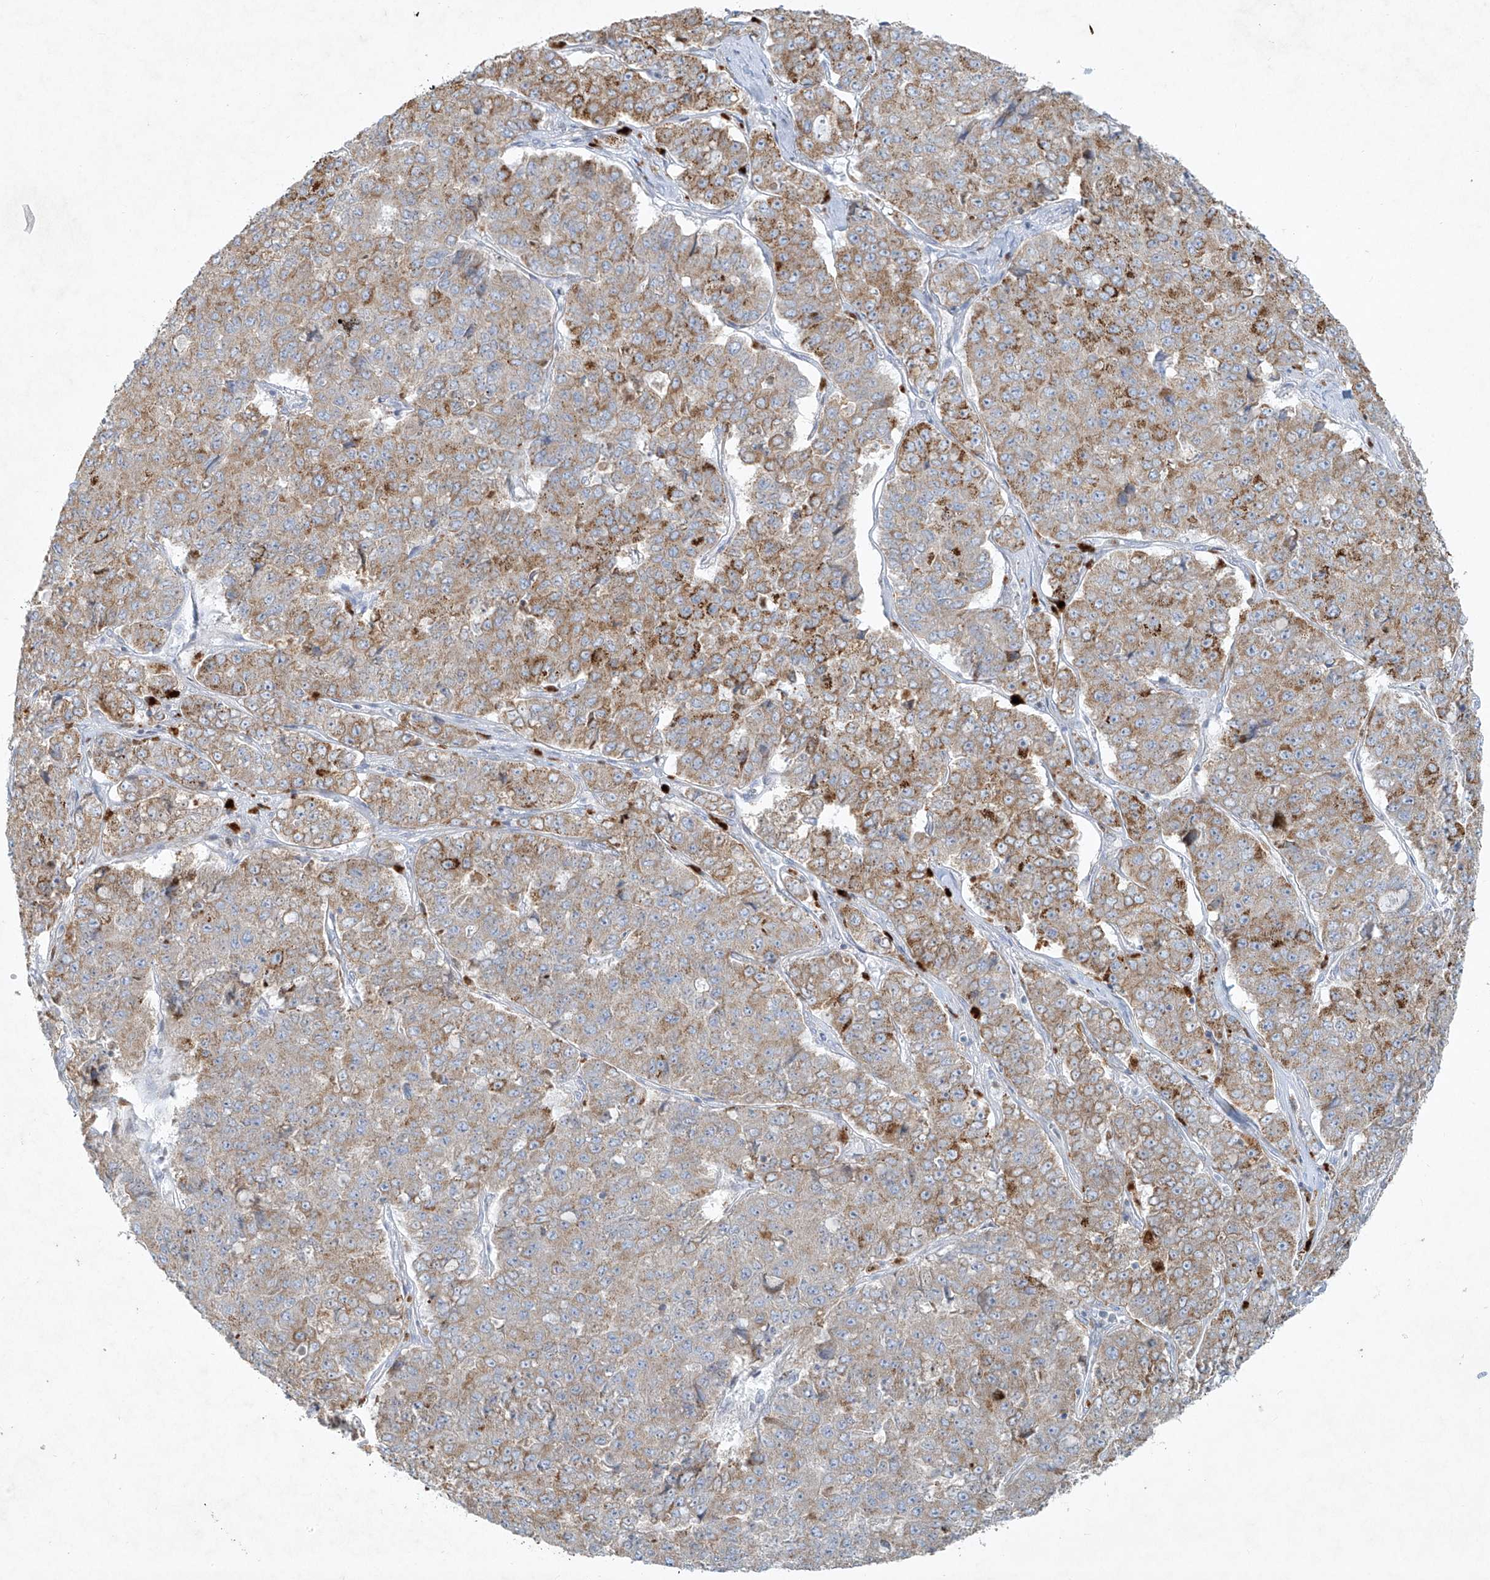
{"staining": {"intensity": "moderate", "quantity": ">75%", "location": "cytoplasmic/membranous"}, "tissue": "pancreatic cancer", "cell_type": "Tumor cells", "image_type": "cancer", "snomed": [{"axis": "morphology", "description": "Adenocarcinoma, NOS"}, {"axis": "topography", "description": "Pancreas"}], "caption": "Protein expression analysis of human pancreatic adenocarcinoma reveals moderate cytoplasmic/membranous positivity in about >75% of tumor cells.", "gene": "TUBE1", "patient": {"sex": "male", "age": 50}}